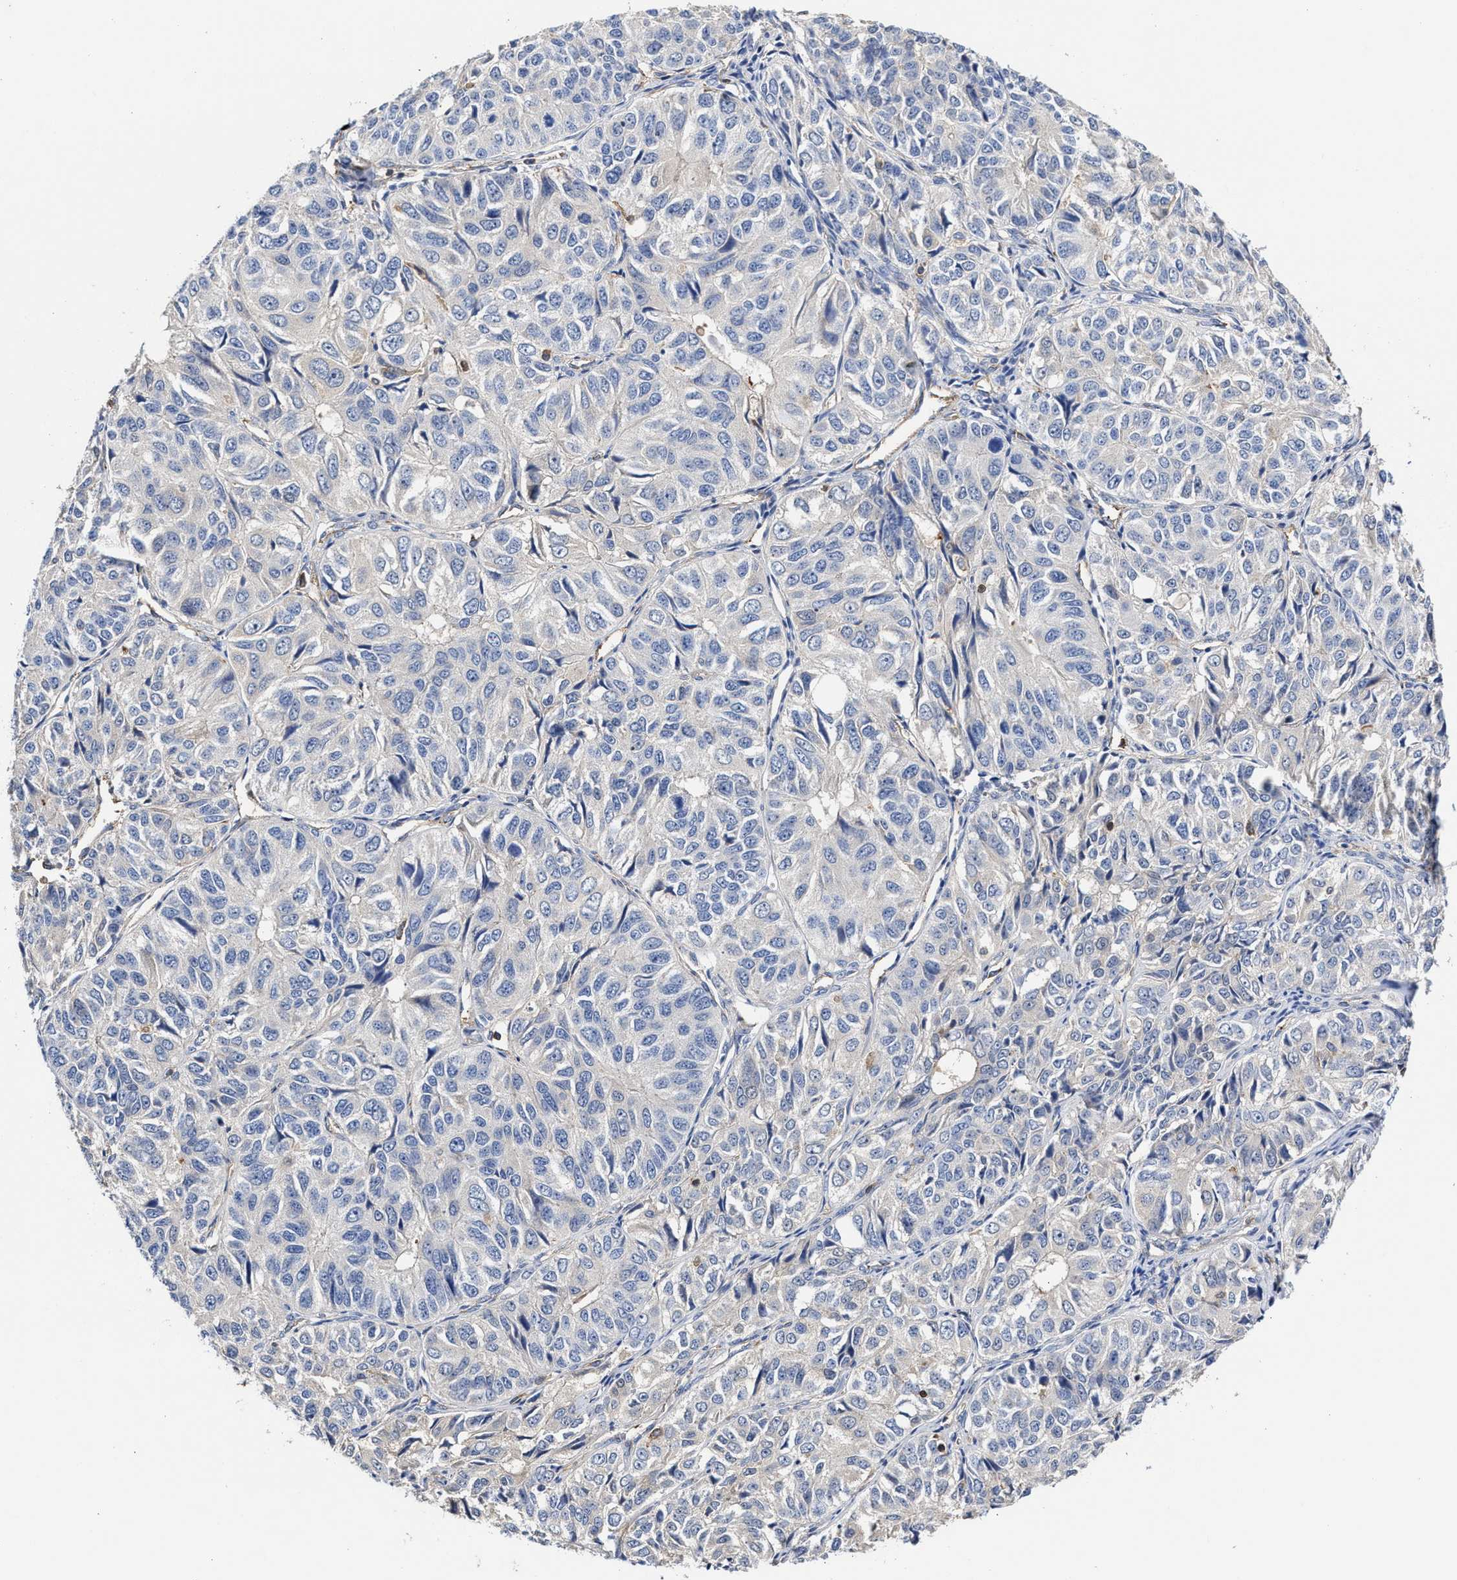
{"staining": {"intensity": "negative", "quantity": "none", "location": "none"}, "tissue": "ovarian cancer", "cell_type": "Tumor cells", "image_type": "cancer", "snomed": [{"axis": "morphology", "description": "Carcinoma, endometroid"}, {"axis": "topography", "description": "Ovary"}], "caption": "Ovarian cancer (endometroid carcinoma) was stained to show a protein in brown. There is no significant expression in tumor cells.", "gene": "HS3ST5", "patient": {"sex": "female", "age": 51}}